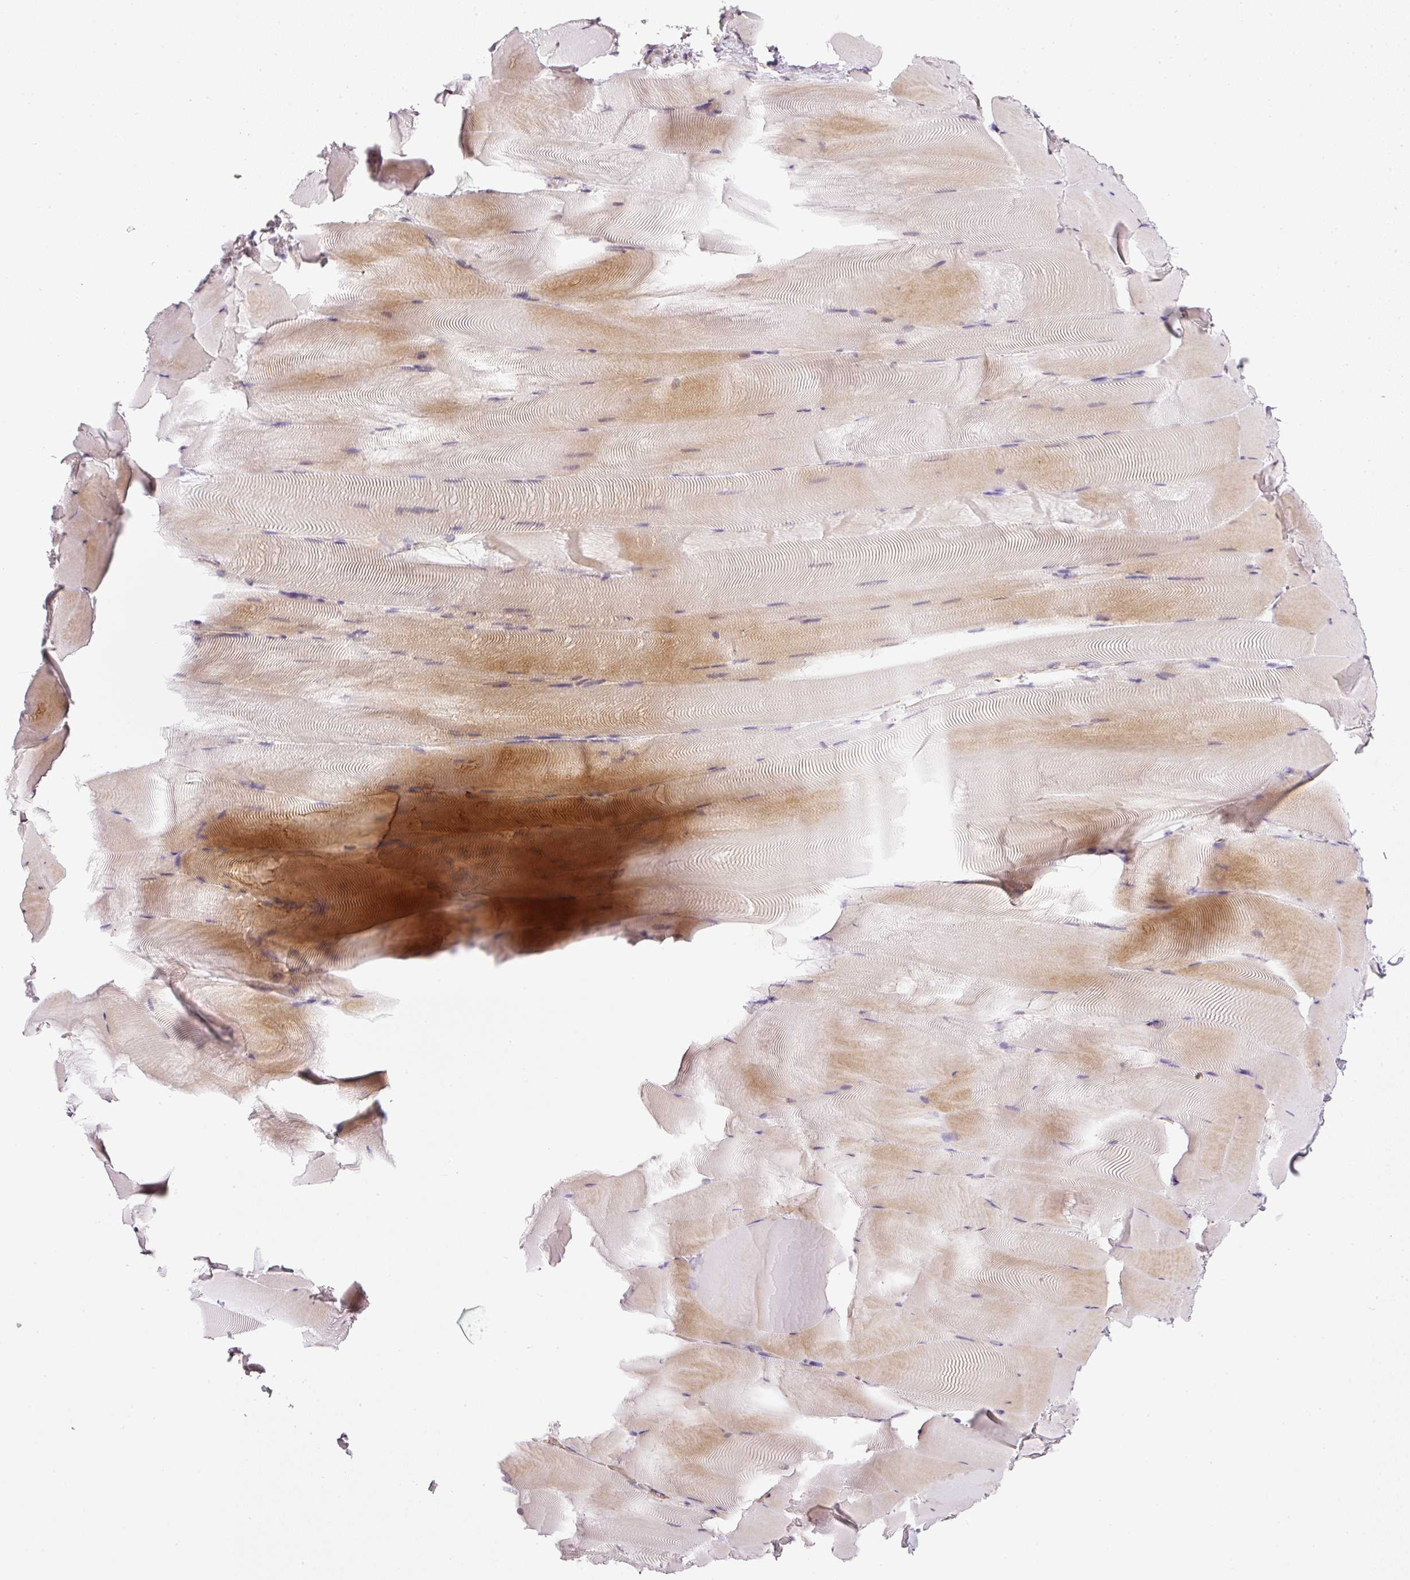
{"staining": {"intensity": "moderate", "quantity": "<25%", "location": "cytoplasmic/membranous"}, "tissue": "skeletal muscle", "cell_type": "Myocytes", "image_type": "normal", "snomed": [{"axis": "morphology", "description": "Normal tissue, NOS"}, {"axis": "topography", "description": "Skeletal muscle"}], "caption": "A low amount of moderate cytoplasmic/membranous staining is present in about <25% of myocytes in normal skeletal muscle.", "gene": "TBC1D2B", "patient": {"sex": "female", "age": 64}}